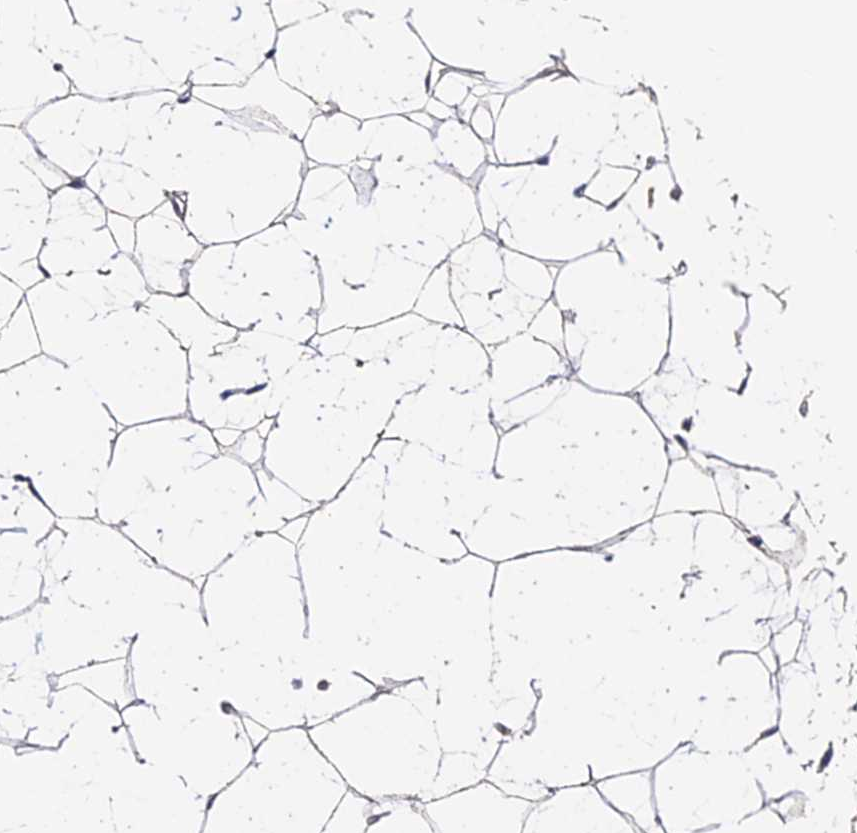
{"staining": {"intensity": "weak", "quantity": "25%-75%", "location": "cytoplasmic/membranous"}, "tissue": "adipose tissue", "cell_type": "Adipocytes", "image_type": "normal", "snomed": [{"axis": "morphology", "description": "Normal tissue, NOS"}, {"axis": "topography", "description": "Breast"}], "caption": "A brown stain highlights weak cytoplasmic/membranous staining of a protein in adipocytes of normal adipose tissue. Ihc stains the protein of interest in brown and the nuclei are stained blue.", "gene": "ESM1", "patient": {"sex": "female", "age": 23}}